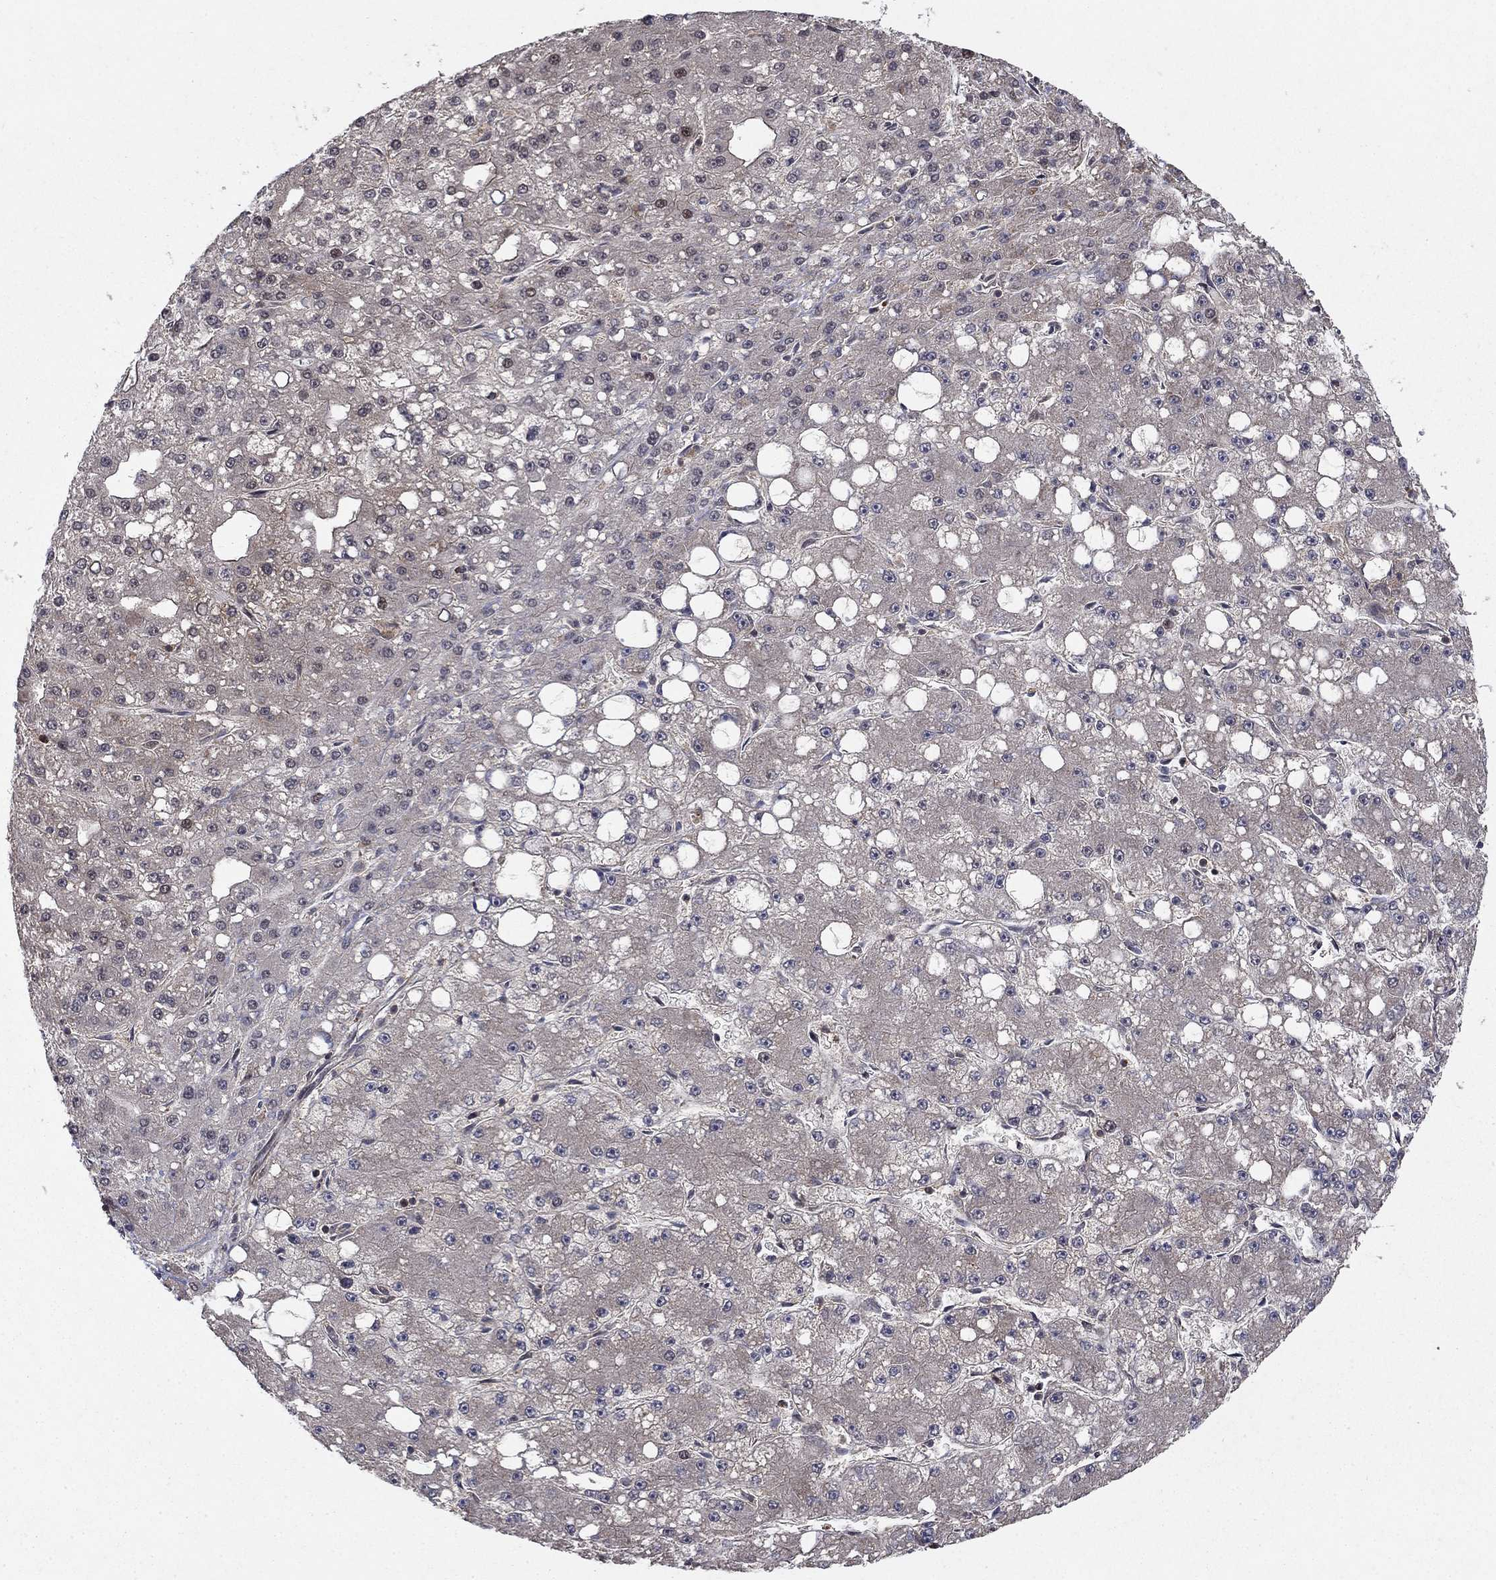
{"staining": {"intensity": "moderate", "quantity": "<25%", "location": "cytoplasmic/membranous,nuclear"}, "tissue": "liver cancer", "cell_type": "Tumor cells", "image_type": "cancer", "snomed": [{"axis": "morphology", "description": "Carcinoma, Hepatocellular, NOS"}, {"axis": "topography", "description": "Liver"}], "caption": "Immunohistochemistry (IHC) photomicrograph of liver cancer (hepatocellular carcinoma) stained for a protein (brown), which reveals low levels of moderate cytoplasmic/membranous and nuclear expression in about <25% of tumor cells.", "gene": "CCDC66", "patient": {"sex": "male", "age": 67}}